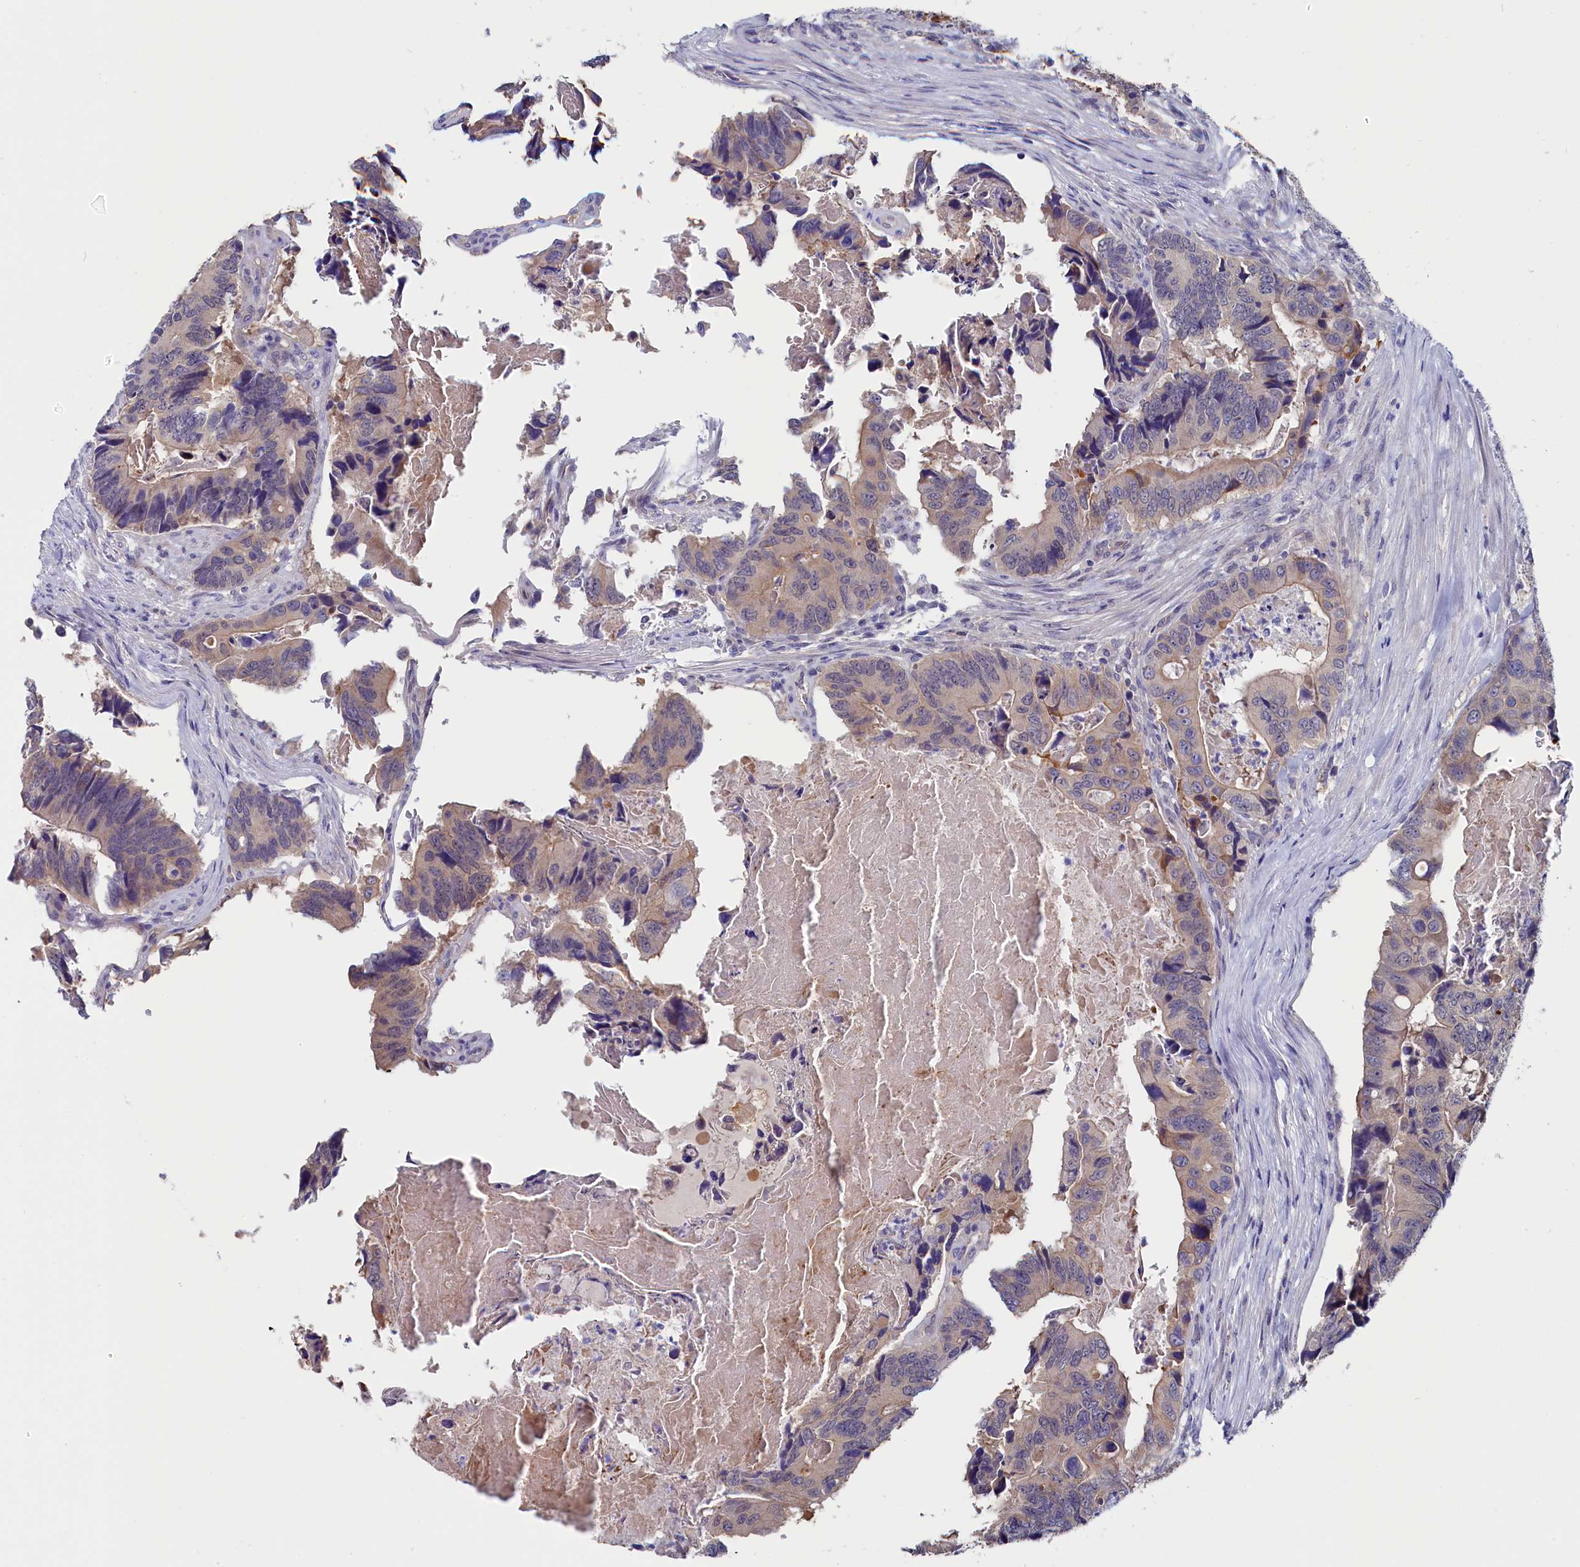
{"staining": {"intensity": "weak", "quantity": ">75%", "location": "cytoplasmic/membranous"}, "tissue": "colorectal cancer", "cell_type": "Tumor cells", "image_type": "cancer", "snomed": [{"axis": "morphology", "description": "Adenocarcinoma, NOS"}, {"axis": "topography", "description": "Colon"}], "caption": "Immunohistochemistry (IHC) micrograph of neoplastic tissue: colorectal cancer stained using immunohistochemistry (IHC) reveals low levels of weak protein expression localized specifically in the cytoplasmic/membranous of tumor cells, appearing as a cytoplasmic/membranous brown color.", "gene": "CIAPIN1", "patient": {"sex": "male", "age": 84}}